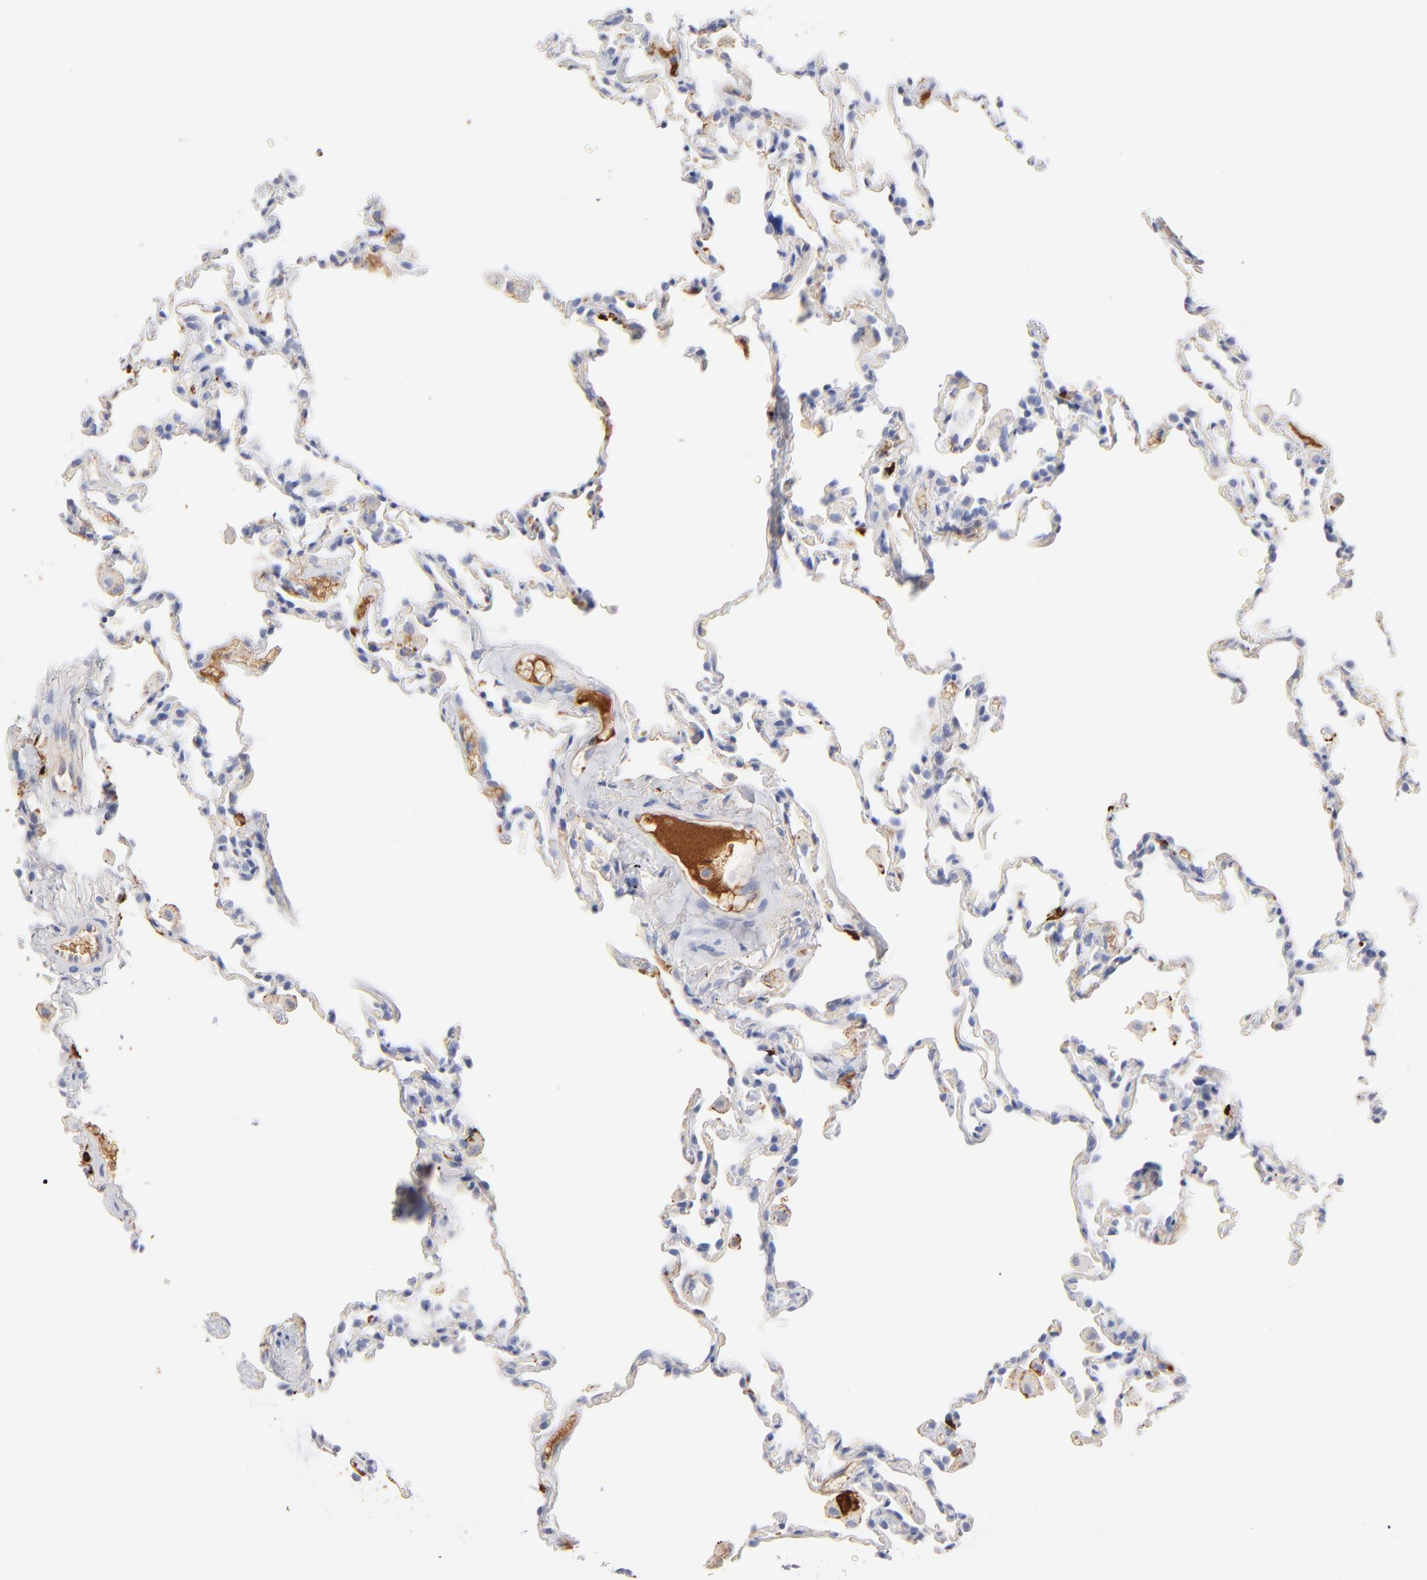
{"staining": {"intensity": "negative", "quantity": "none", "location": "none"}, "tissue": "lung", "cell_type": "Alveolar cells", "image_type": "normal", "snomed": [{"axis": "morphology", "description": "Normal tissue, NOS"}, {"axis": "morphology", "description": "Soft tissue tumor metastatic"}, {"axis": "topography", "description": "Lung"}], "caption": "A photomicrograph of lung stained for a protein displays no brown staining in alveolar cells. The staining is performed using DAB brown chromogen with nuclei counter-stained in using hematoxylin.", "gene": "APOH", "patient": {"sex": "male", "age": 59}}